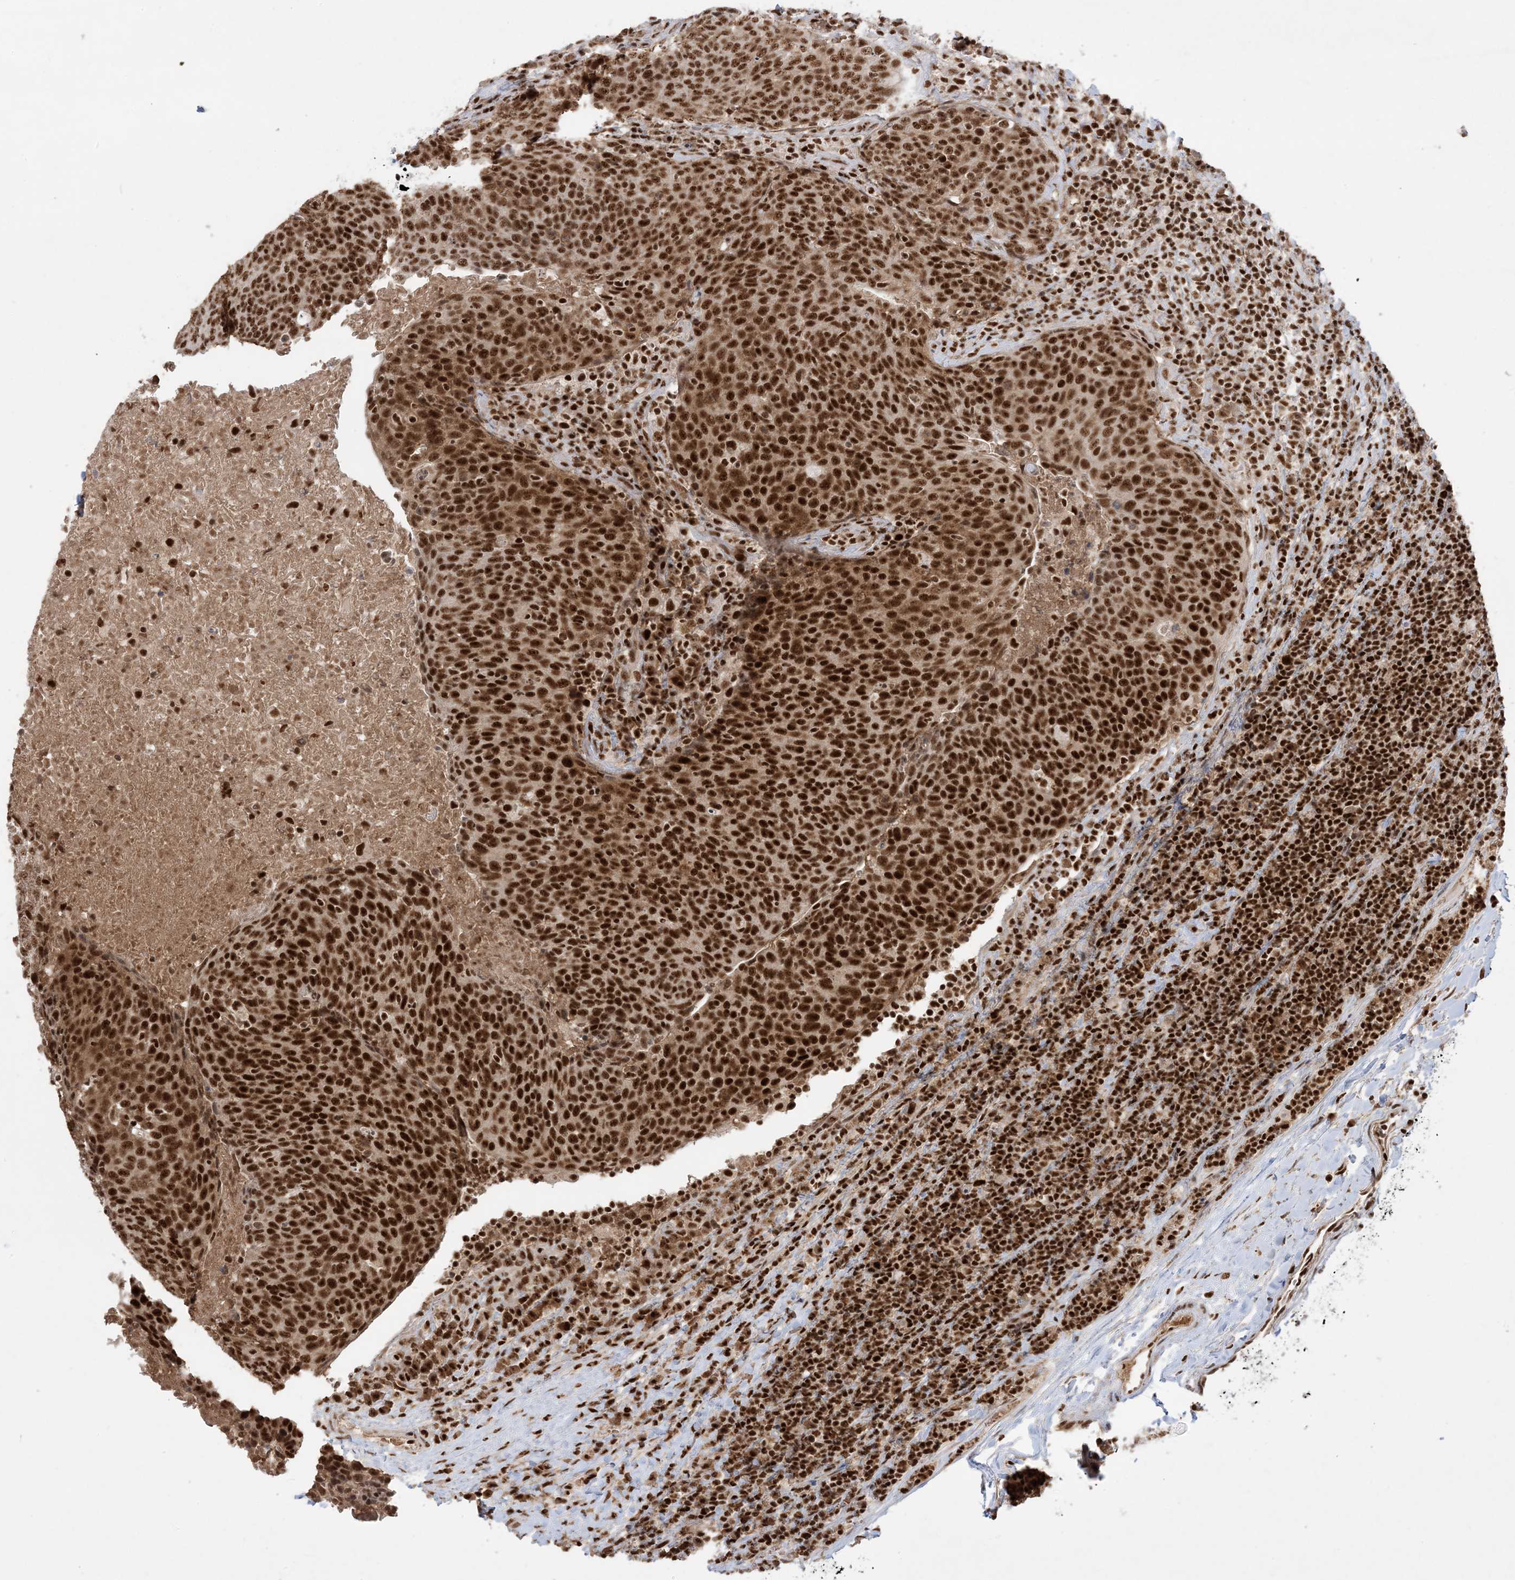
{"staining": {"intensity": "strong", "quantity": ">75%", "location": "nuclear"}, "tissue": "head and neck cancer", "cell_type": "Tumor cells", "image_type": "cancer", "snomed": [{"axis": "morphology", "description": "Squamous cell carcinoma, NOS"}, {"axis": "morphology", "description": "Squamous cell carcinoma, metastatic, NOS"}, {"axis": "topography", "description": "Lymph node"}, {"axis": "topography", "description": "Head-Neck"}], "caption": "Head and neck squamous cell carcinoma was stained to show a protein in brown. There is high levels of strong nuclear positivity in about >75% of tumor cells. (DAB (3,3'-diaminobenzidine) IHC, brown staining for protein, blue staining for nuclei).", "gene": "PPIL2", "patient": {"sex": "male", "age": 62}}